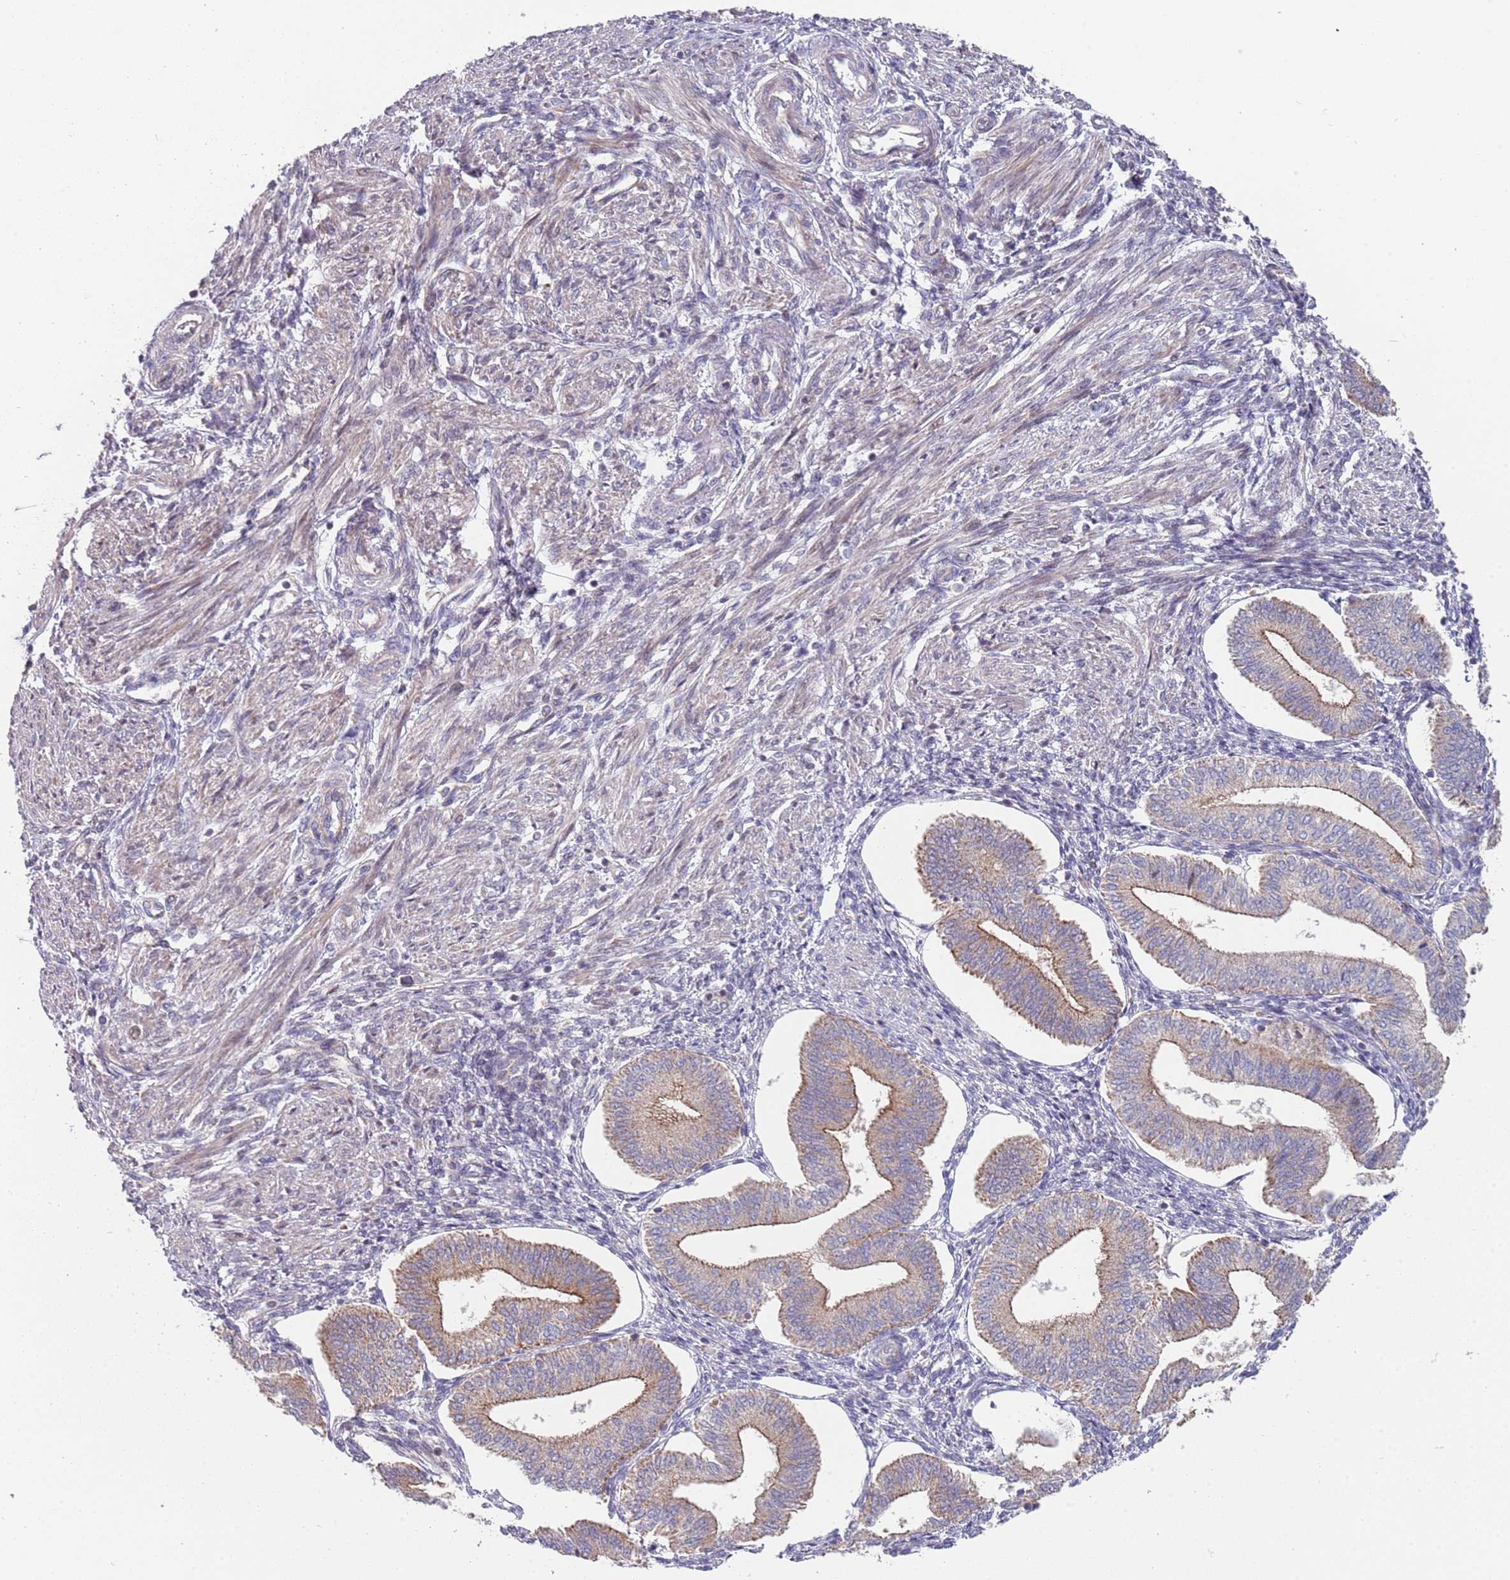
{"staining": {"intensity": "negative", "quantity": "none", "location": "none"}, "tissue": "endometrium", "cell_type": "Cells in endometrial stroma", "image_type": "normal", "snomed": [{"axis": "morphology", "description": "Normal tissue, NOS"}, {"axis": "topography", "description": "Endometrium"}], "caption": "This is a image of immunohistochemistry (IHC) staining of normal endometrium, which shows no positivity in cells in endometrial stroma.", "gene": "ABCC10", "patient": {"sex": "female", "age": 34}}